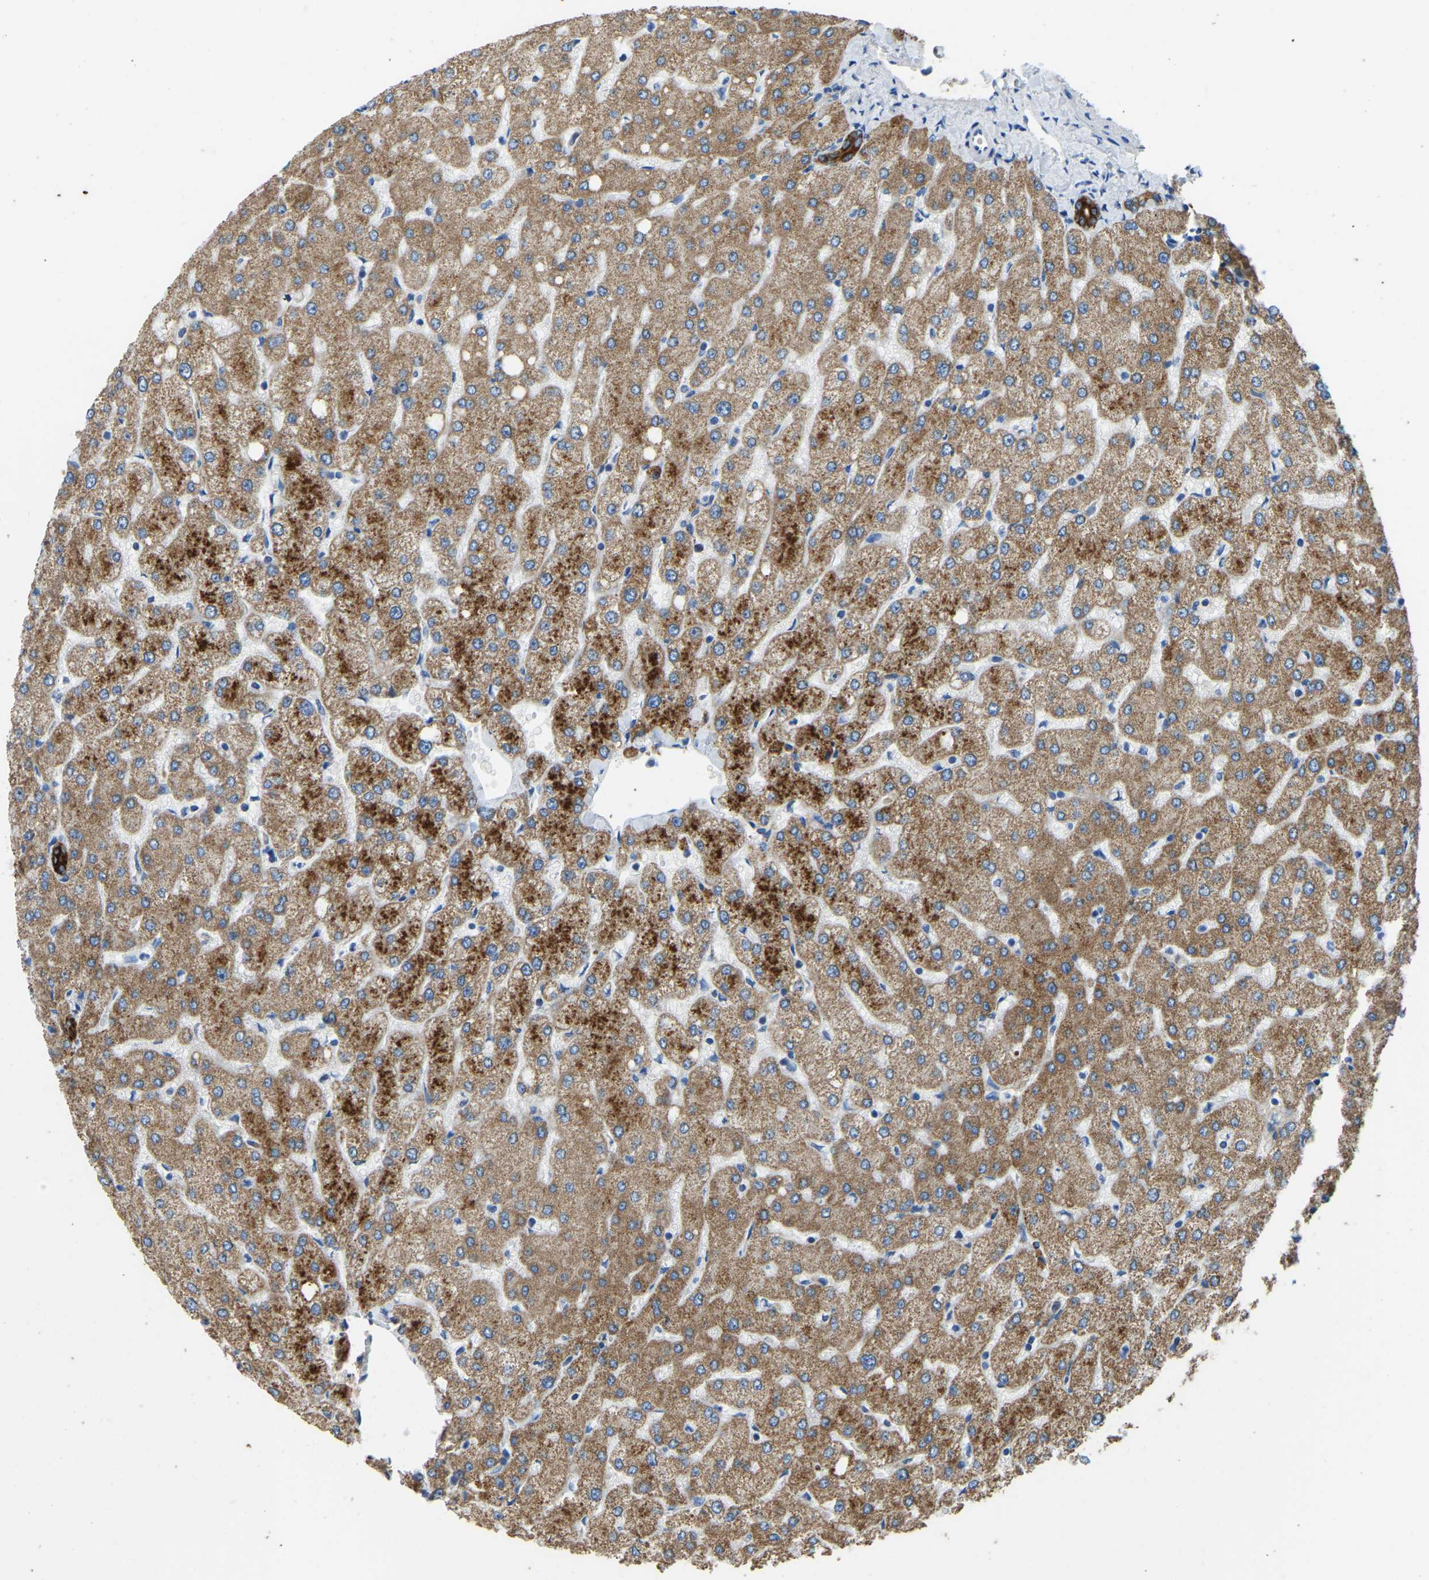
{"staining": {"intensity": "strong", "quantity": ">75%", "location": "cytoplasmic/membranous"}, "tissue": "liver", "cell_type": "Cholangiocytes", "image_type": "normal", "snomed": [{"axis": "morphology", "description": "Normal tissue, NOS"}, {"axis": "topography", "description": "Liver"}], "caption": "This is a photomicrograph of immunohistochemistry staining of unremarkable liver, which shows strong staining in the cytoplasmic/membranous of cholangiocytes.", "gene": "ZNF200", "patient": {"sex": "female", "age": 54}}